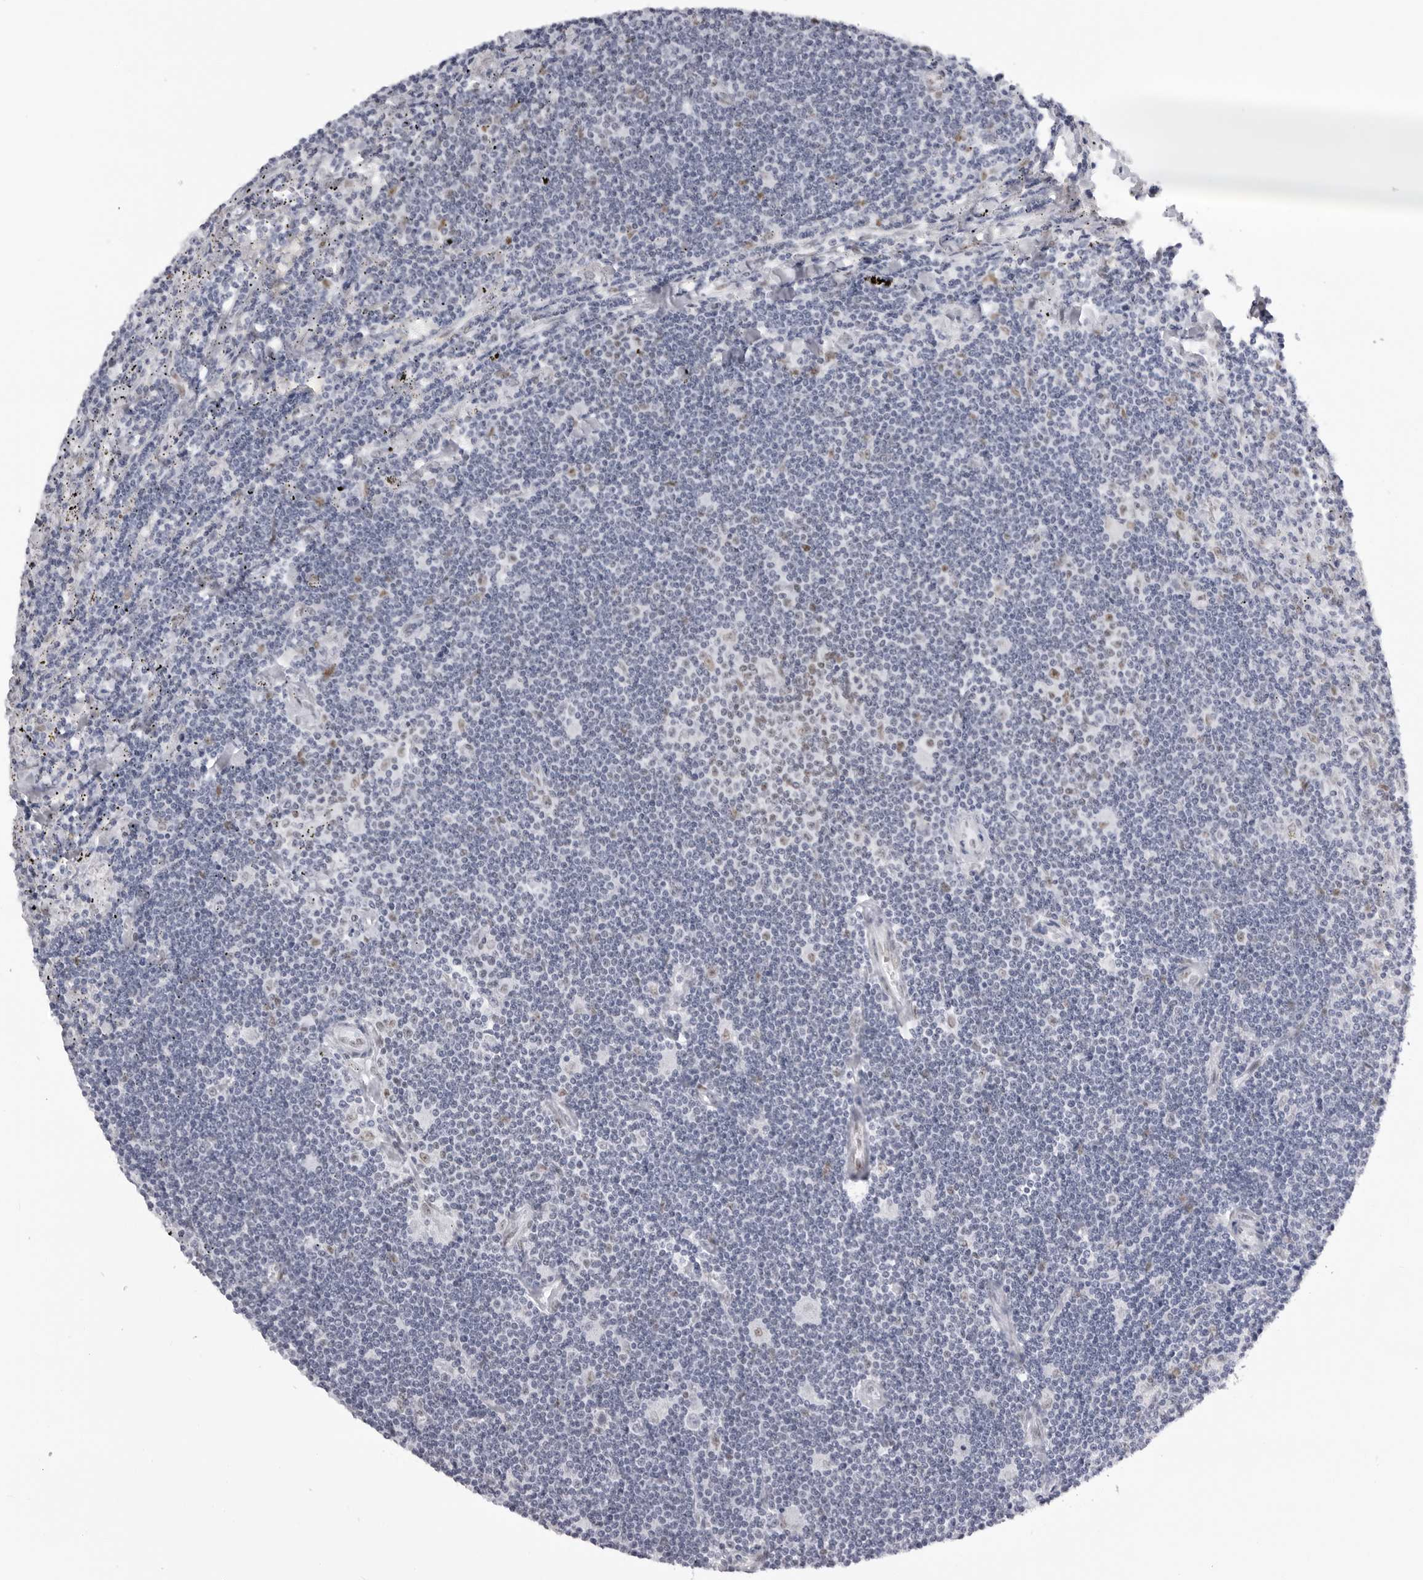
{"staining": {"intensity": "negative", "quantity": "none", "location": "none"}, "tissue": "lymphoma", "cell_type": "Tumor cells", "image_type": "cancer", "snomed": [{"axis": "morphology", "description": "Malignant lymphoma, non-Hodgkin's type, Low grade"}, {"axis": "topography", "description": "Spleen"}], "caption": "IHC photomicrograph of neoplastic tissue: lymphoma stained with DAB (3,3'-diaminobenzidine) demonstrates no significant protein positivity in tumor cells. (DAB (3,3'-diaminobenzidine) immunohistochemistry (IHC) visualized using brightfield microscopy, high magnification).", "gene": "IRF2BP2", "patient": {"sex": "male", "age": 76}}